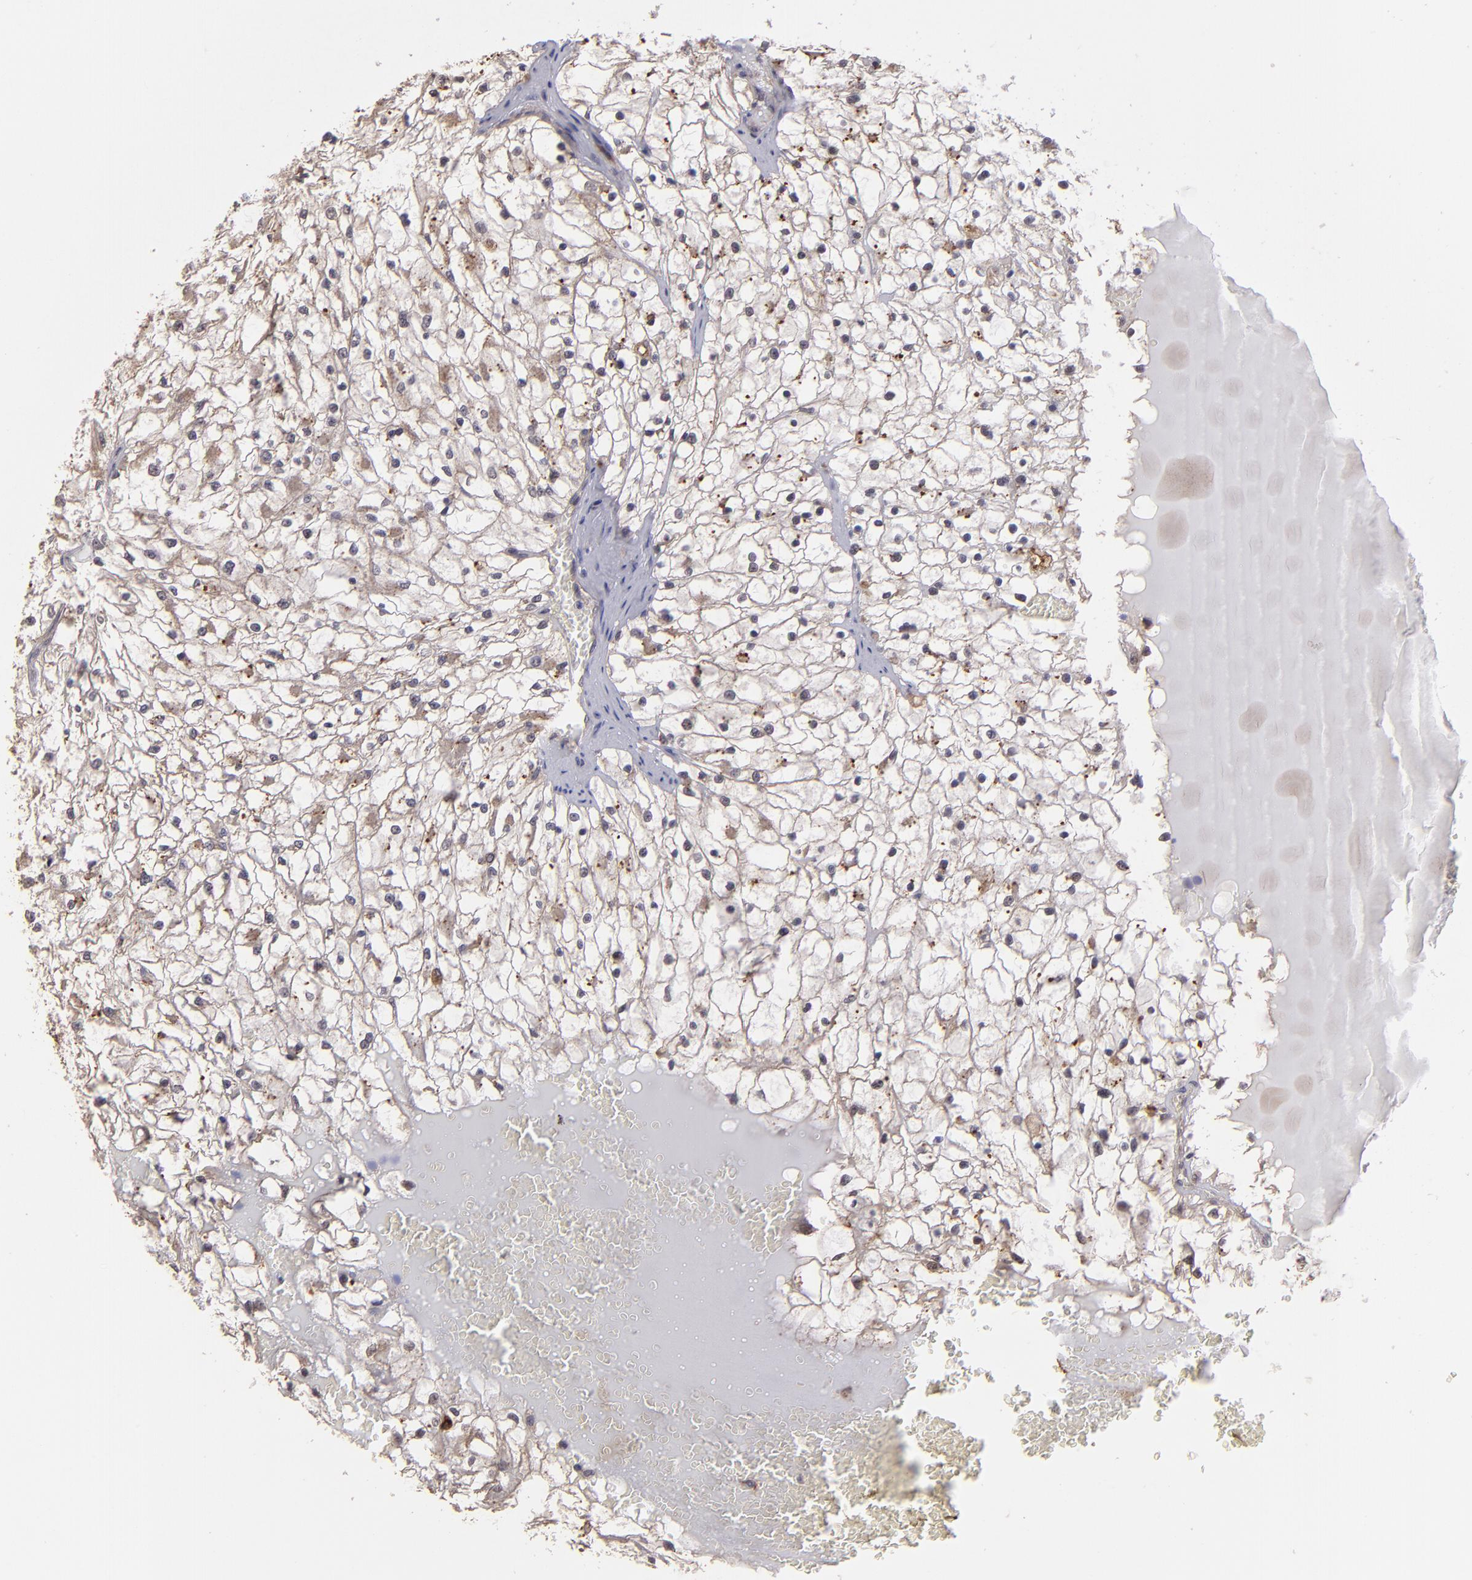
{"staining": {"intensity": "weak", "quantity": "<25%", "location": "cytoplasmic/membranous"}, "tissue": "renal cancer", "cell_type": "Tumor cells", "image_type": "cancer", "snomed": [{"axis": "morphology", "description": "Adenocarcinoma, NOS"}, {"axis": "topography", "description": "Kidney"}], "caption": "High magnification brightfield microscopy of renal cancer (adenocarcinoma) stained with DAB (brown) and counterstained with hematoxylin (blue): tumor cells show no significant staining.", "gene": "SIPA1L1", "patient": {"sex": "male", "age": 61}}